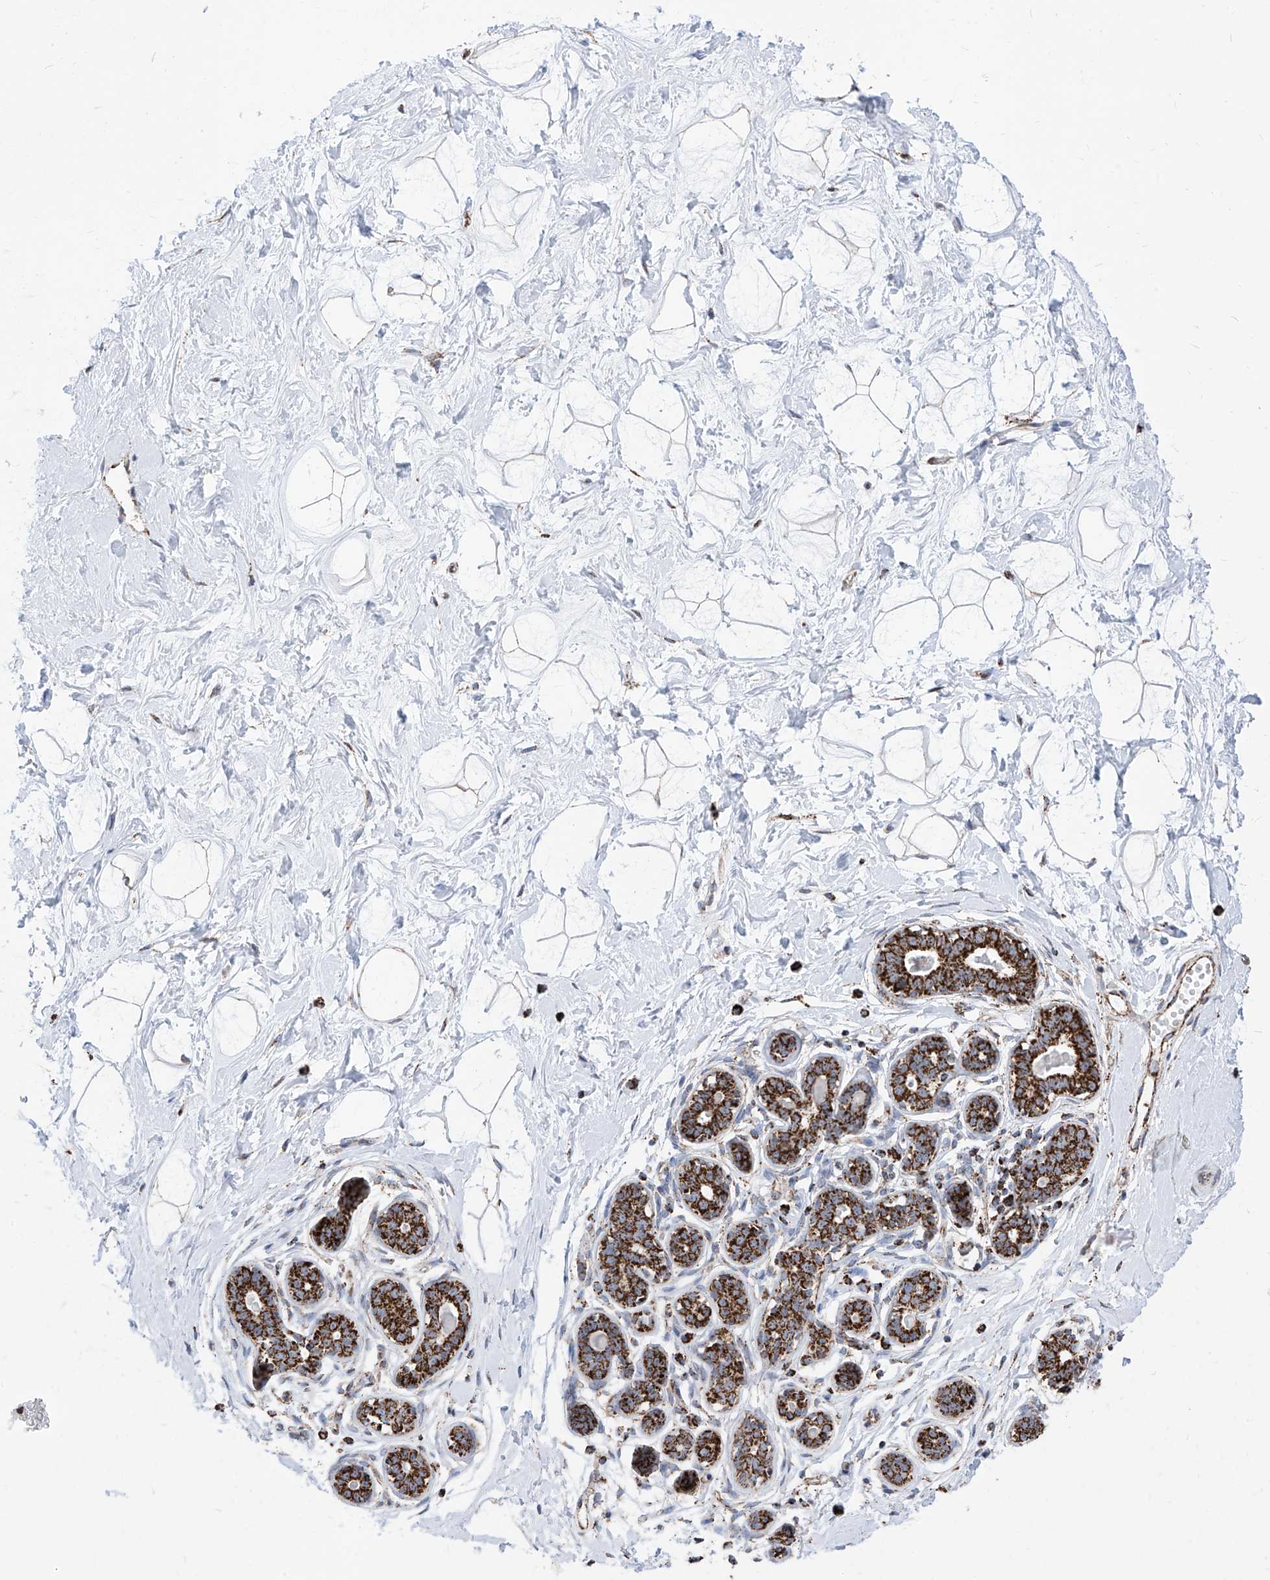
{"staining": {"intensity": "moderate", "quantity": "25%-75%", "location": "cytoplasmic/membranous"}, "tissue": "breast", "cell_type": "Adipocytes", "image_type": "normal", "snomed": [{"axis": "morphology", "description": "Normal tissue, NOS"}, {"axis": "morphology", "description": "Adenoma, NOS"}, {"axis": "topography", "description": "Breast"}], "caption": "Immunohistochemical staining of unremarkable breast demonstrates medium levels of moderate cytoplasmic/membranous expression in approximately 25%-75% of adipocytes.", "gene": "COX5B", "patient": {"sex": "female", "age": 23}}